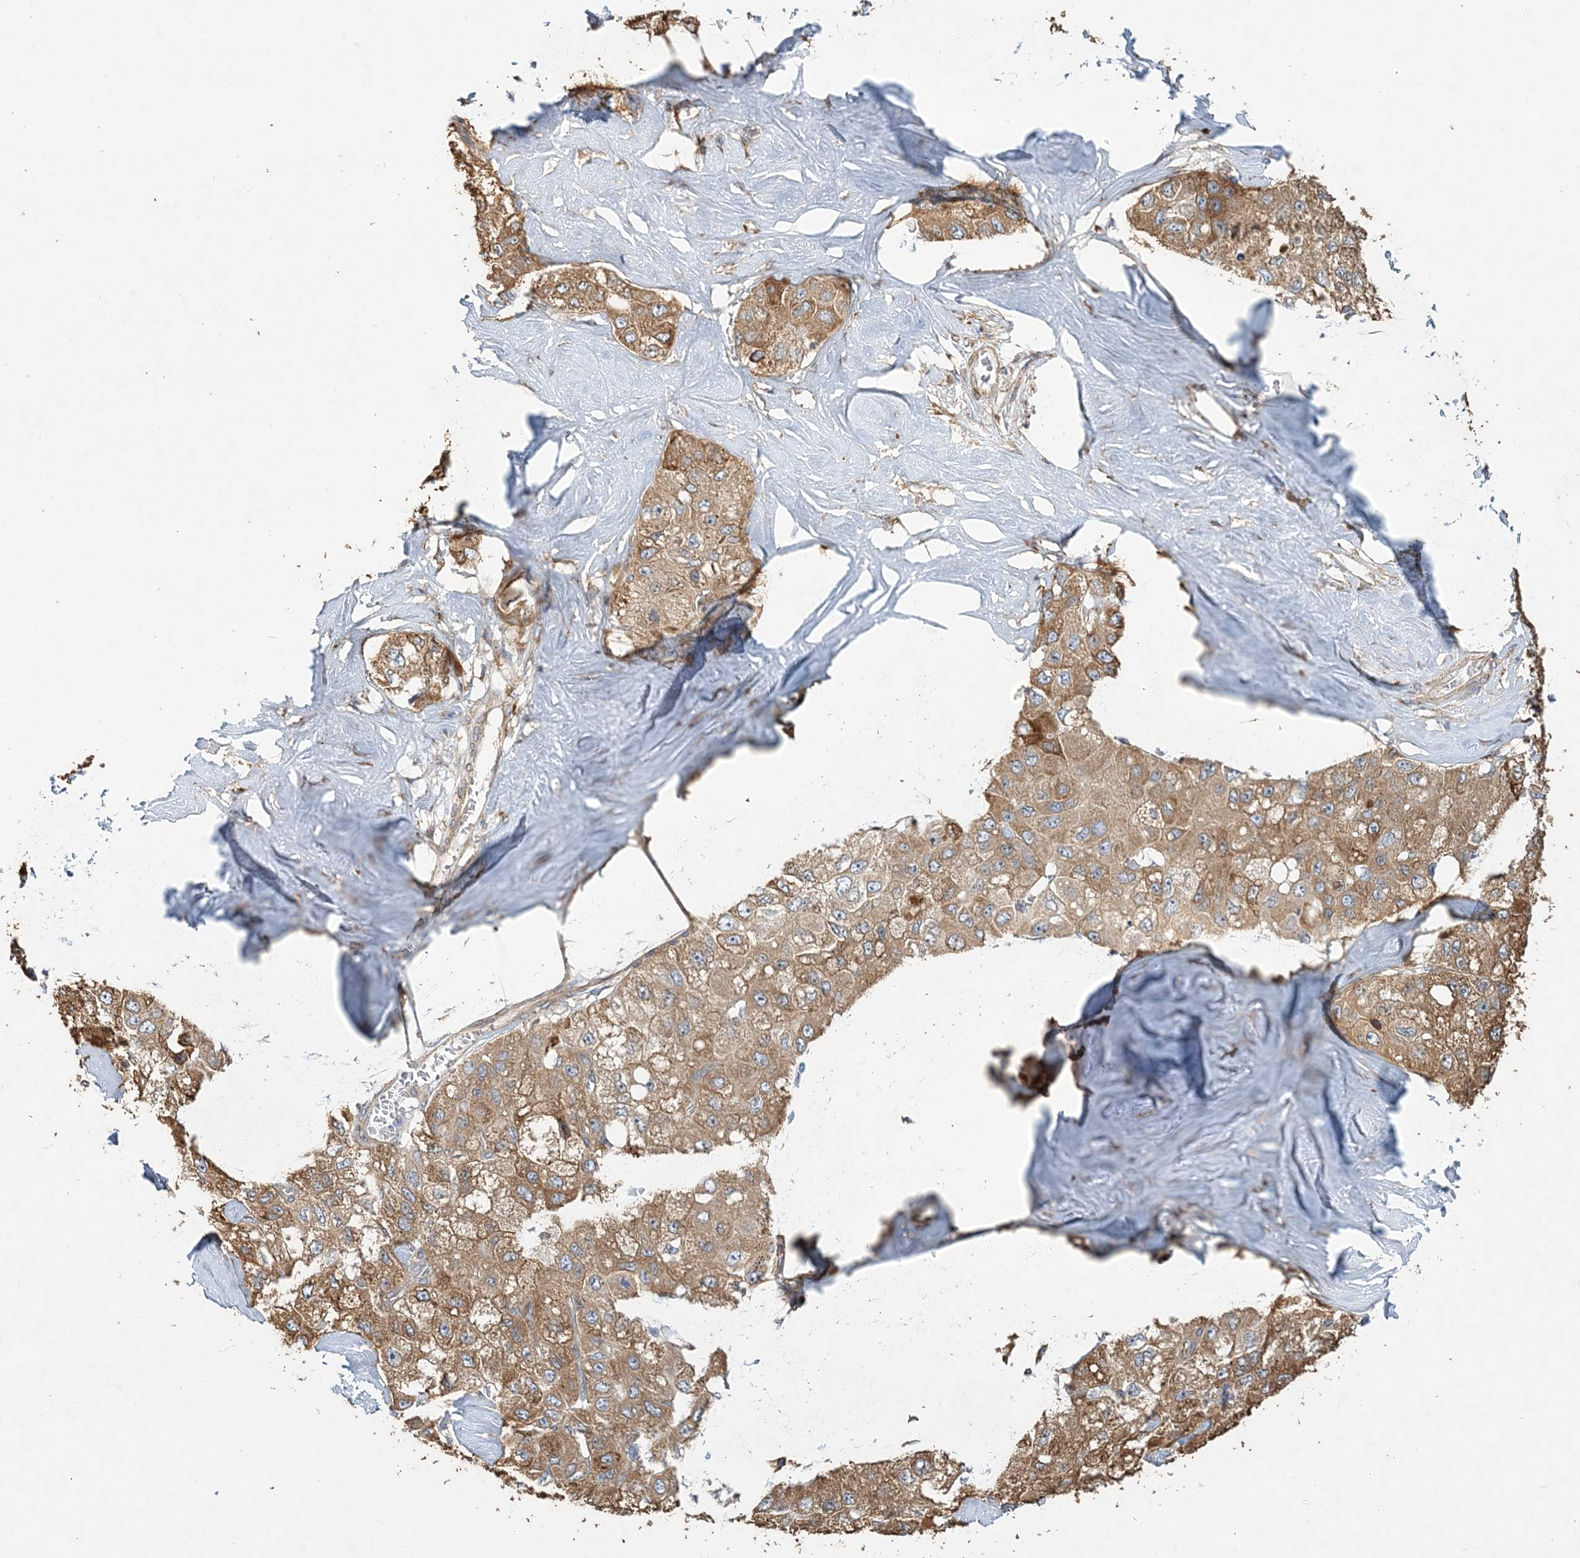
{"staining": {"intensity": "moderate", "quantity": ">75%", "location": "cytoplasmic/membranous"}, "tissue": "liver cancer", "cell_type": "Tumor cells", "image_type": "cancer", "snomed": [{"axis": "morphology", "description": "Carcinoma, Hepatocellular, NOS"}, {"axis": "topography", "description": "Liver"}], "caption": "A micrograph showing moderate cytoplasmic/membranous expression in approximately >75% of tumor cells in liver cancer (hepatocellular carcinoma), as visualized by brown immunohistochemical staining.", "gene": "ZFYVE16", "patient": {"sex": "male", "age": 80}}